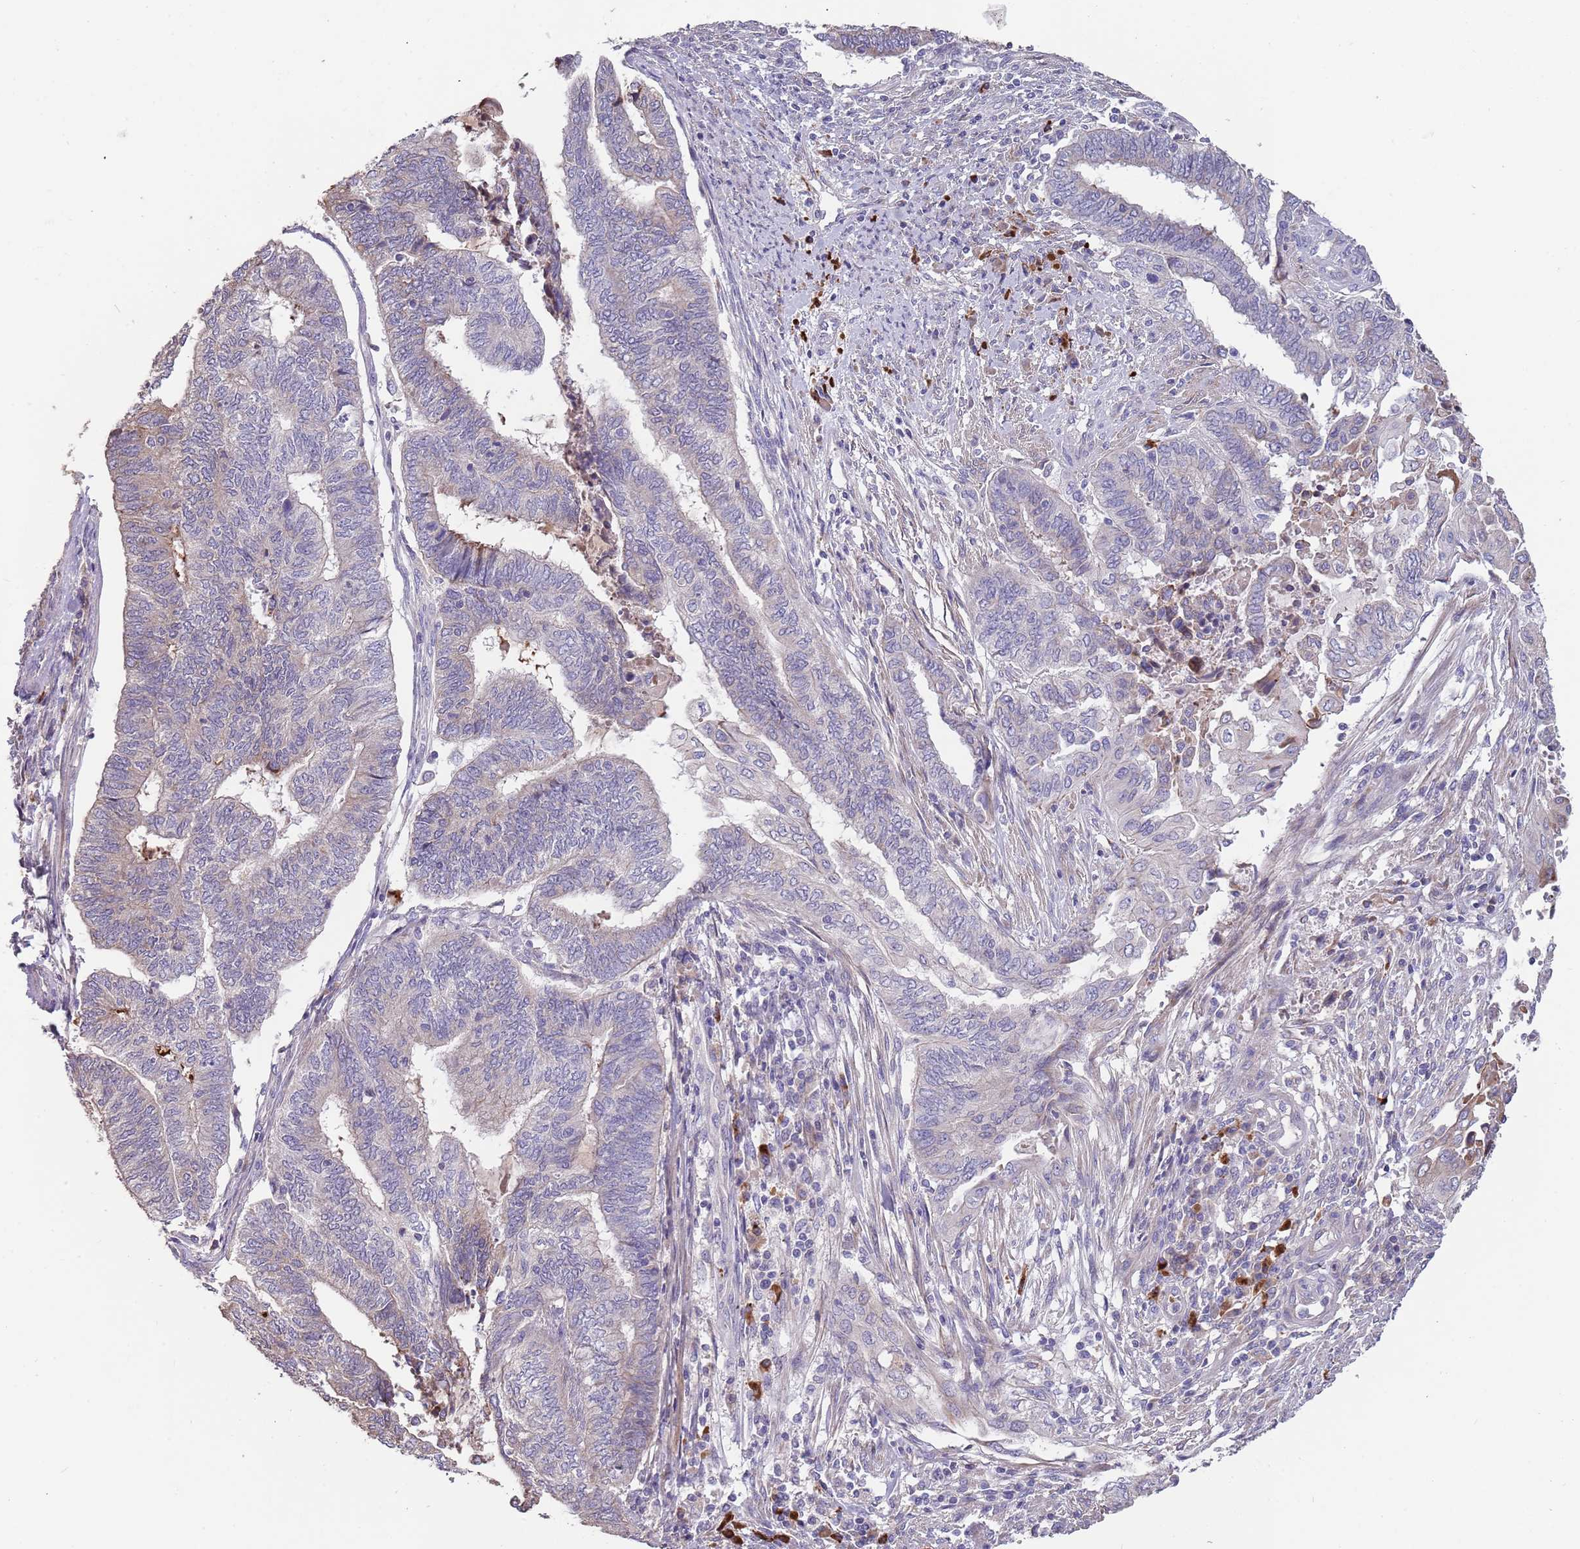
{"staining": {"intensity": "negative", "quantity": "none", "location": "none"}, "tissue": "endometrial cancer", "cell_type": "Tumor cells", "image_type": "cancer", "snomed": [{"axis": "morphology", "description": "Adenocarcinoma, NOS"}, {"axis": "topography", "description": "Uterus"}, {"axis": "topography", "description": "Endometrium"}], "caption": "Immunohistochemistry (IHC) photomicrograph of endometrial adenocarcinoma stained for a protein (brown), which exhibits no expression in tumor cells. (Stains: DAB (3,3'-diaminobenzidine) IHC with hematoxylin counter stain, Microscopy: brightfield microscopy at high magnification).", "gene": "SUSD1", "patient": {"sex": "female", "age": 70}}